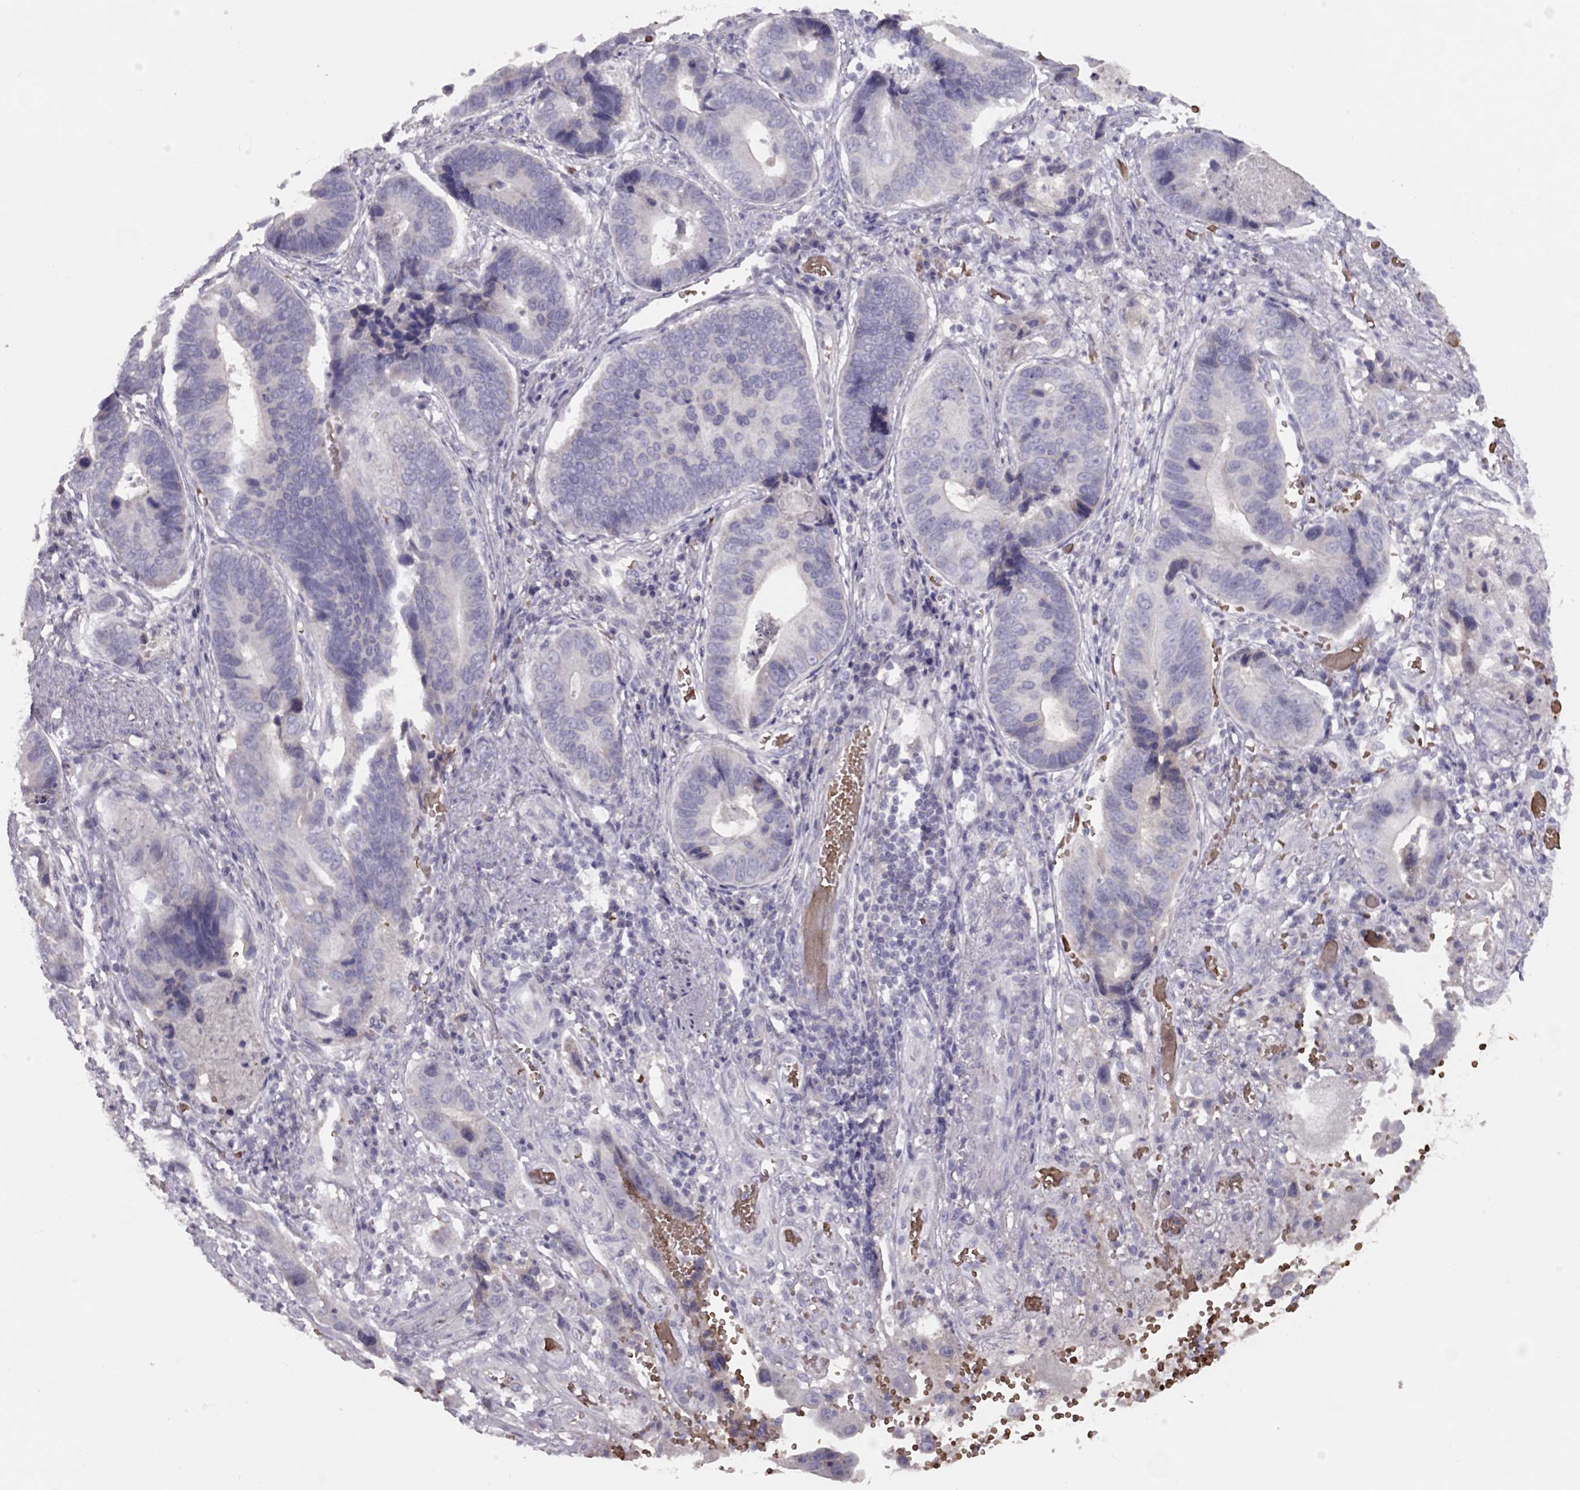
{"staining": {"intensity": "negative", "quantity": "none", "location": "none"}, "tissue": "stomach cancer", "cell_type": "Tumor cells", "image_type": "cancer", "snomed": [{"axis": "morphology", "description": "Adenocarcinoma, NOS"}, {"axis": "topography", "description": "Stomach"}], "caption": "Immunohistochemistry image of adenocarcinoma (stomach) stained for a protein (brown), which demonstrates no staining in tumor cells.", "gene": "RHD", "patient": {"sex": "male", "age": 84}}